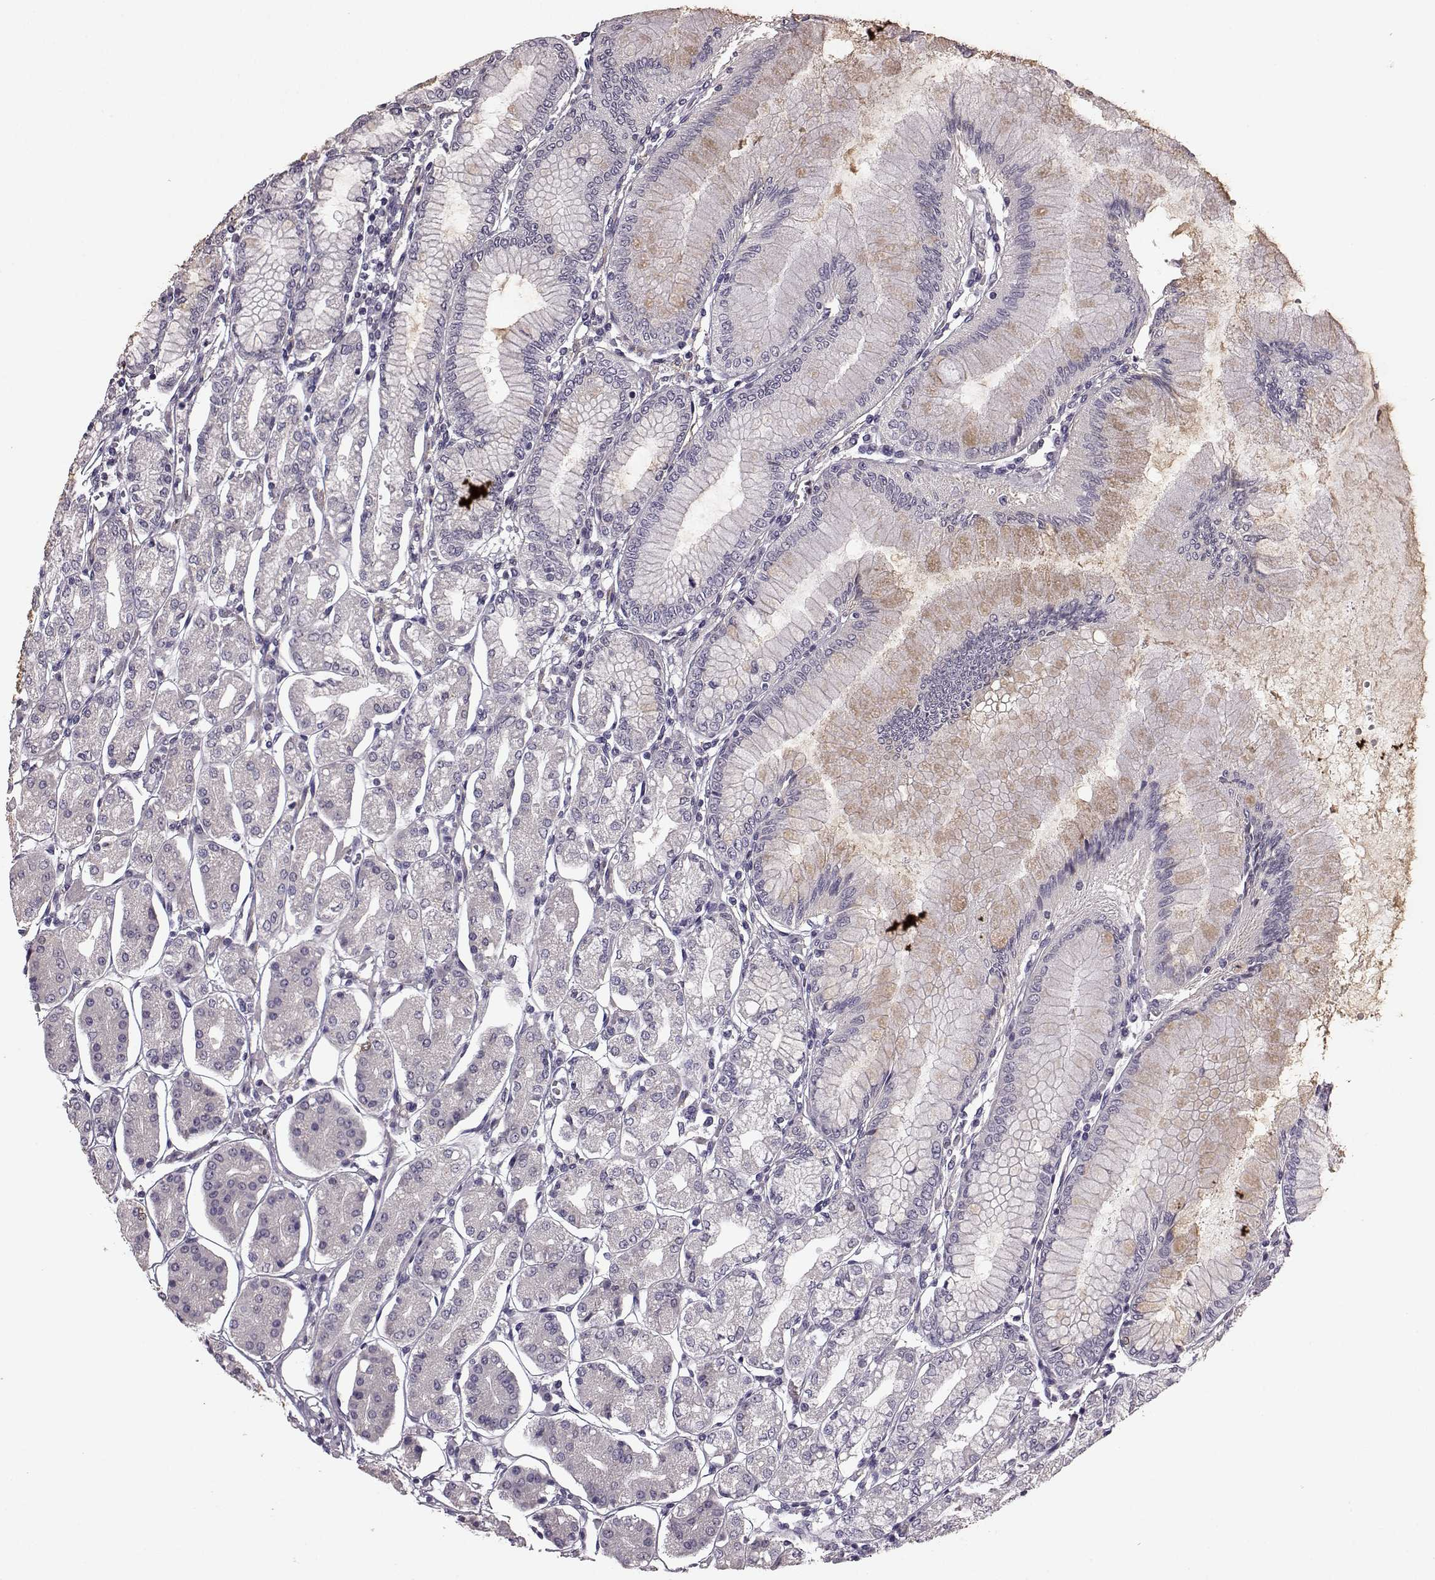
{"staining": {"intensity": "negative", "quantity": "none", "location": "none"}, "tissue": "stomach", "cell_type": "Glandular cells", "image_type": "normal", "snomed": [{"axis": "morphology", "description": "Normal tissue, NOS"}, {"axis": "topography", "description": "Skeletal muscle"}, {"axis": "topography", "description": "Stomach"}], "caption": "A micrograph of stomach stained for a protein demonstrates no brown staining in glandular cells.", "gene": "GRK1", "patient": {"sex": "female", "age": 57}}